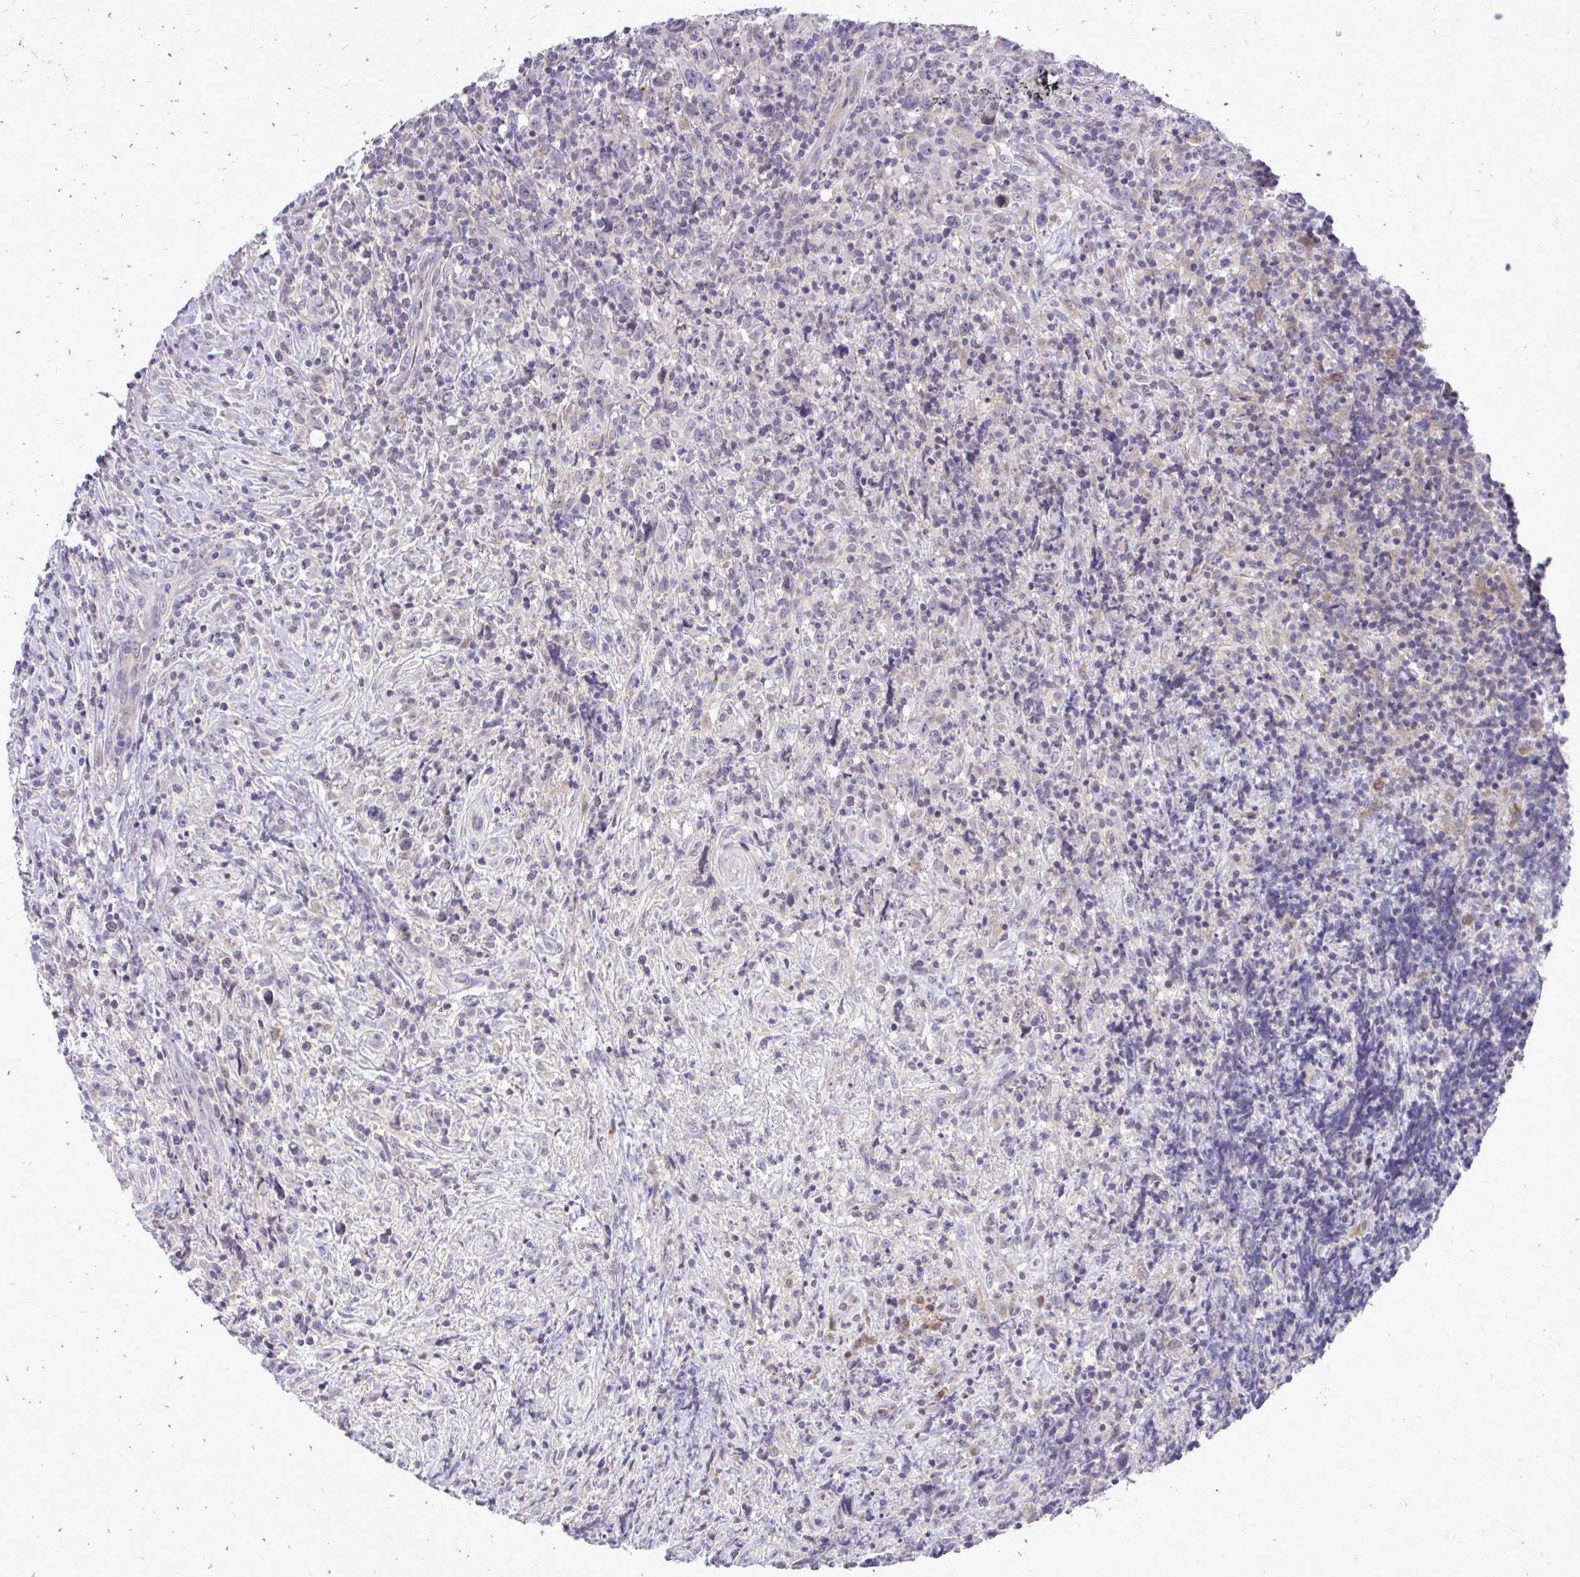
{"staining": {"intensity": "negative", "quantity": "none", "location": "none"}, "tissue": "lymphoma", "cell_type": "Tumor cells", "image_type": "cancer", "snomed": [{"axis": "morphology", "description": "Hodgkin's disease, NOS"}, {"axis": "topography", "description": "Lymph node"}], "caption": "DAB (3,3'-diaminobenzidine) immunohistochemical staining of human lymphoma reveals no significant staining in tumor cells.", "gene": "DPY19L1", "patient": {"sex": "female", "age": 18}}